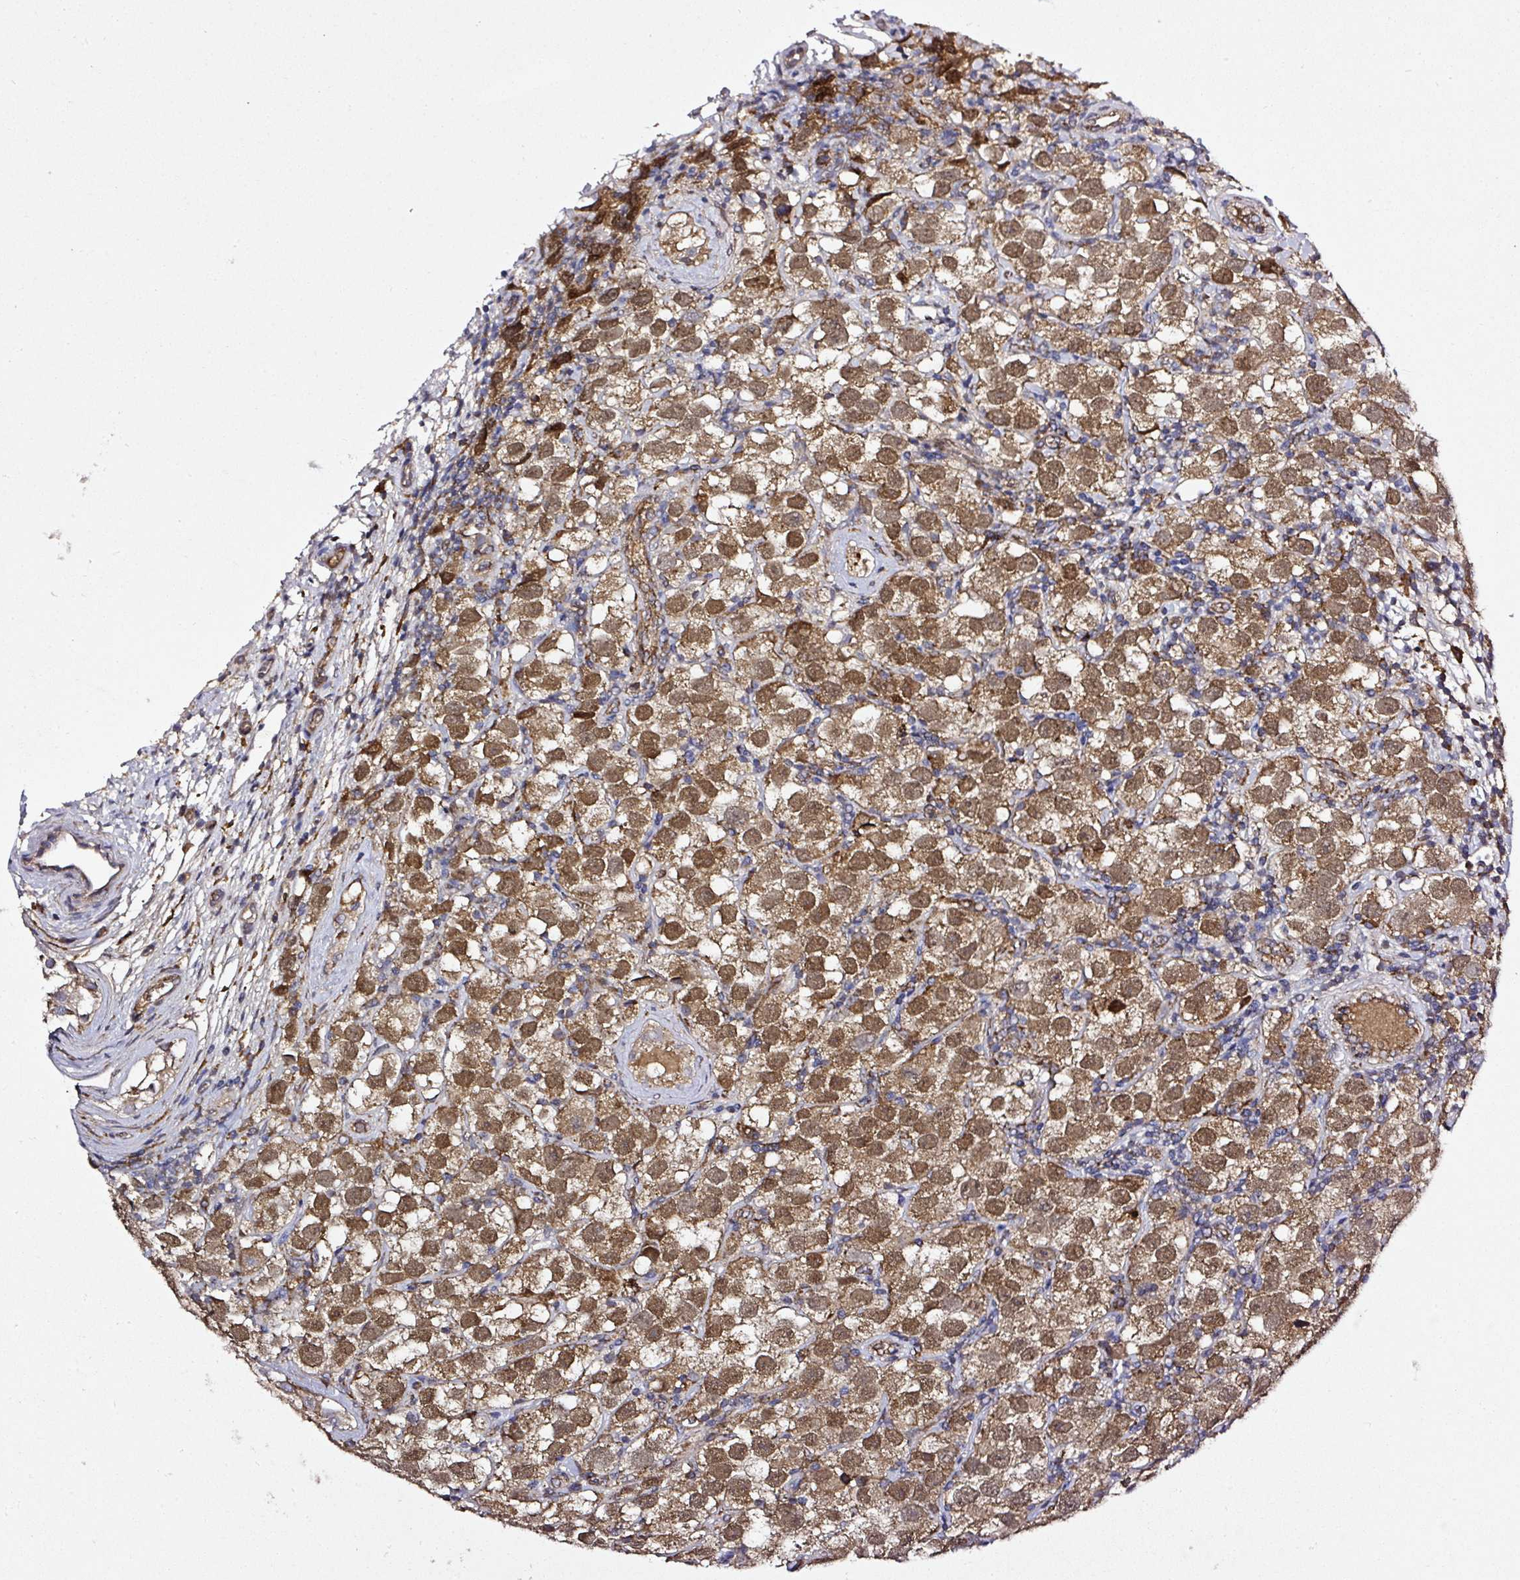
{"staining": {"intensity": "moderate", "quantity": ">75%", "location": "cytoplasmic/membranous,nuclear"}, "tissue": "testis cancer", "cell_type": "Tumor cells", "image_type": "cancer", "snomed": [{"axis": "morphology", "description": "Seminoma, NOS"}, {"axis": "topography", "description": "Testis"}], "caption": "IHC (DAB (3,3'-diaminobenzidine)) staining of testis cancer (seminoma) demonstrates moderate cytoplasmic/membranous and nuclear protein expression in approximately >75% of tumor cells.", "gene": "ZNF513", "patient": {"sex": "male", "age": 26}}